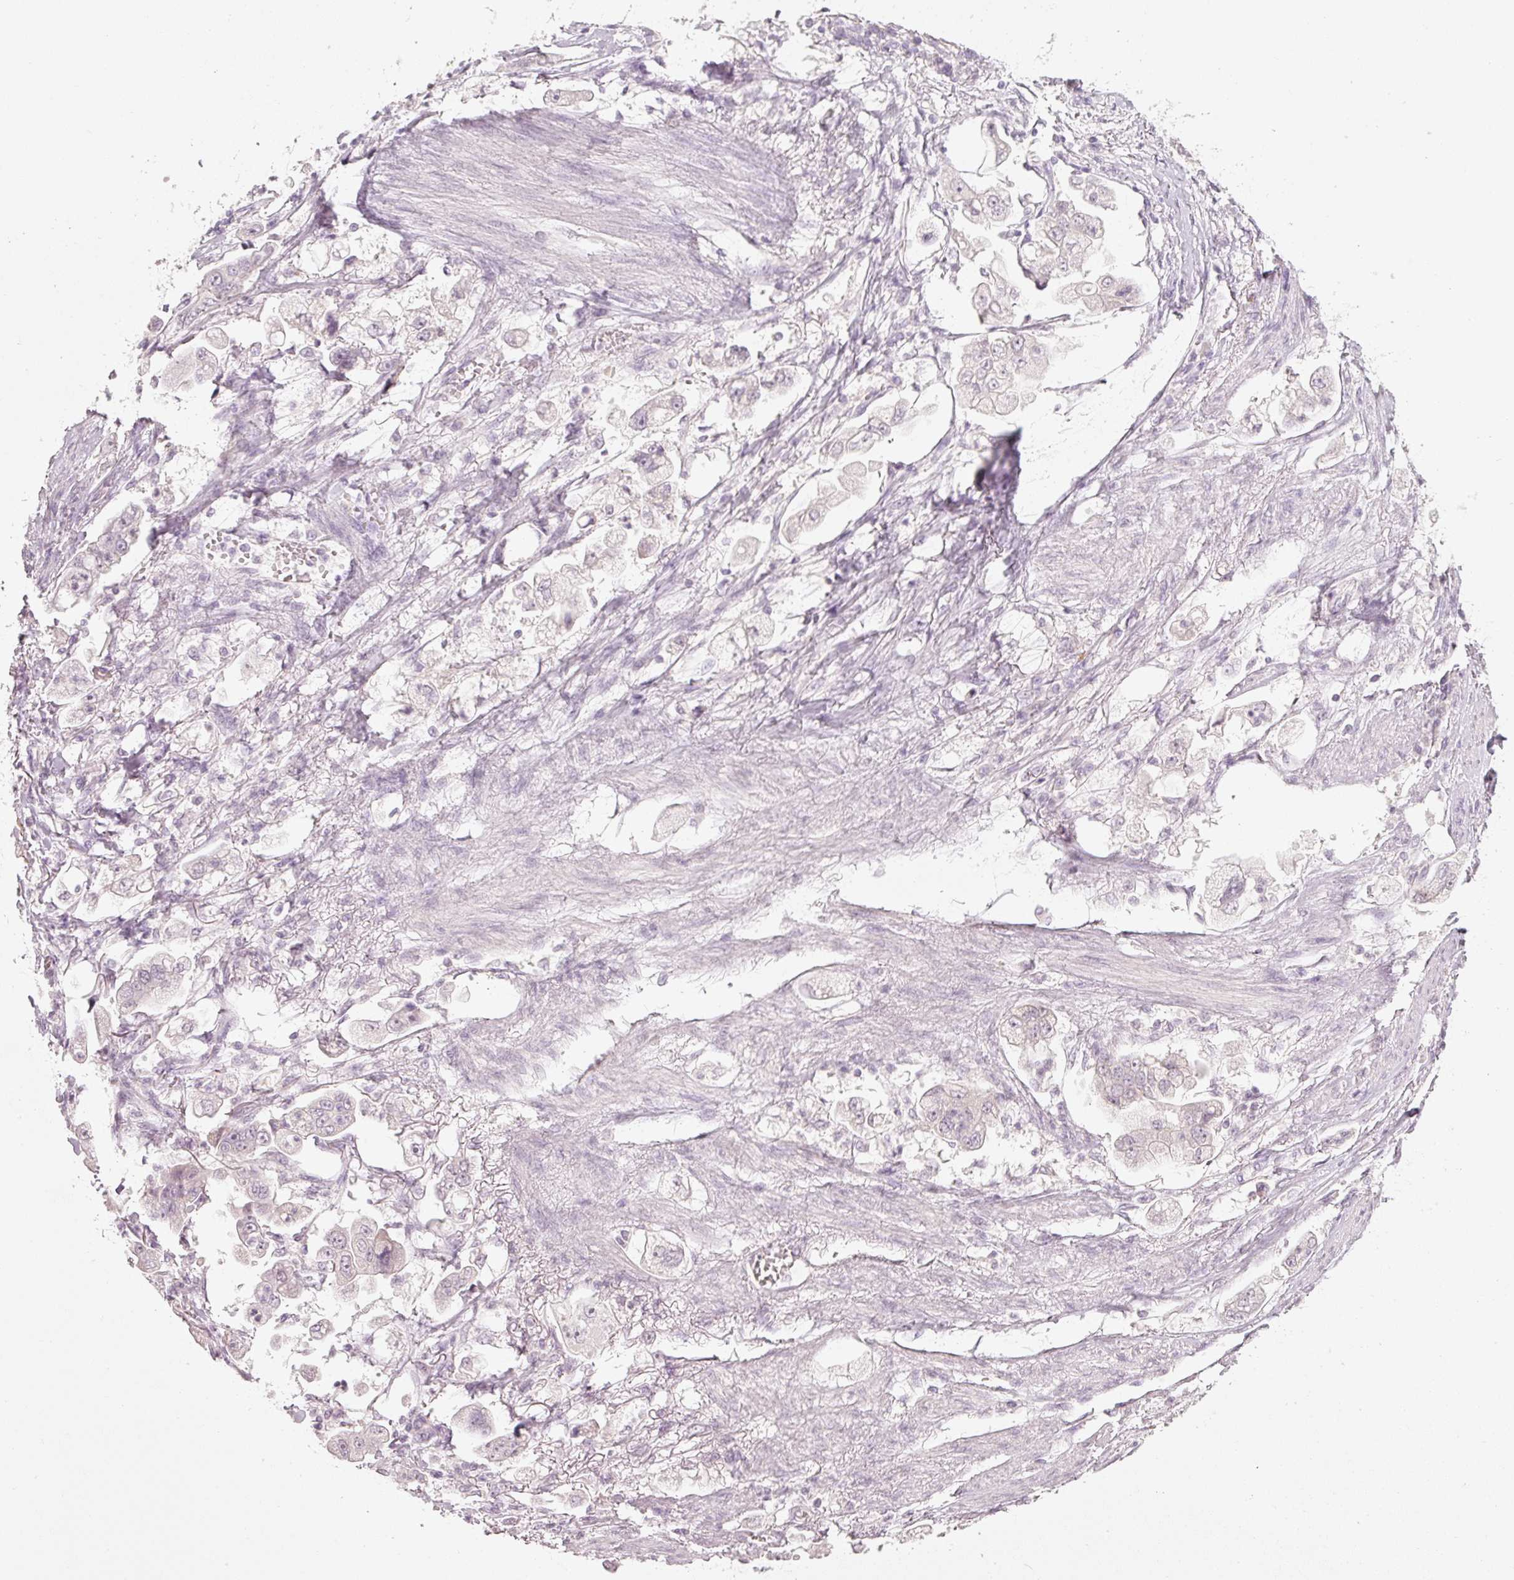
{"staining": {"intensity": "negative", "quantity": "none", "location": "none"}, "tissue": "stomach cancer", "cell_type": "Tumor cells", "image_type": "cancer", "snomed": [{"axis": "morphology", "description": "Adenocarcinoma, NOS"}, {"axis": "topography", "description": "Stomach"}], "caption": "An image of human adenocarcinoma (stomach) is negative for staining in tumor cells.", "gene": "STEAP1", "patient": {"sex": "male", "age": 62}}